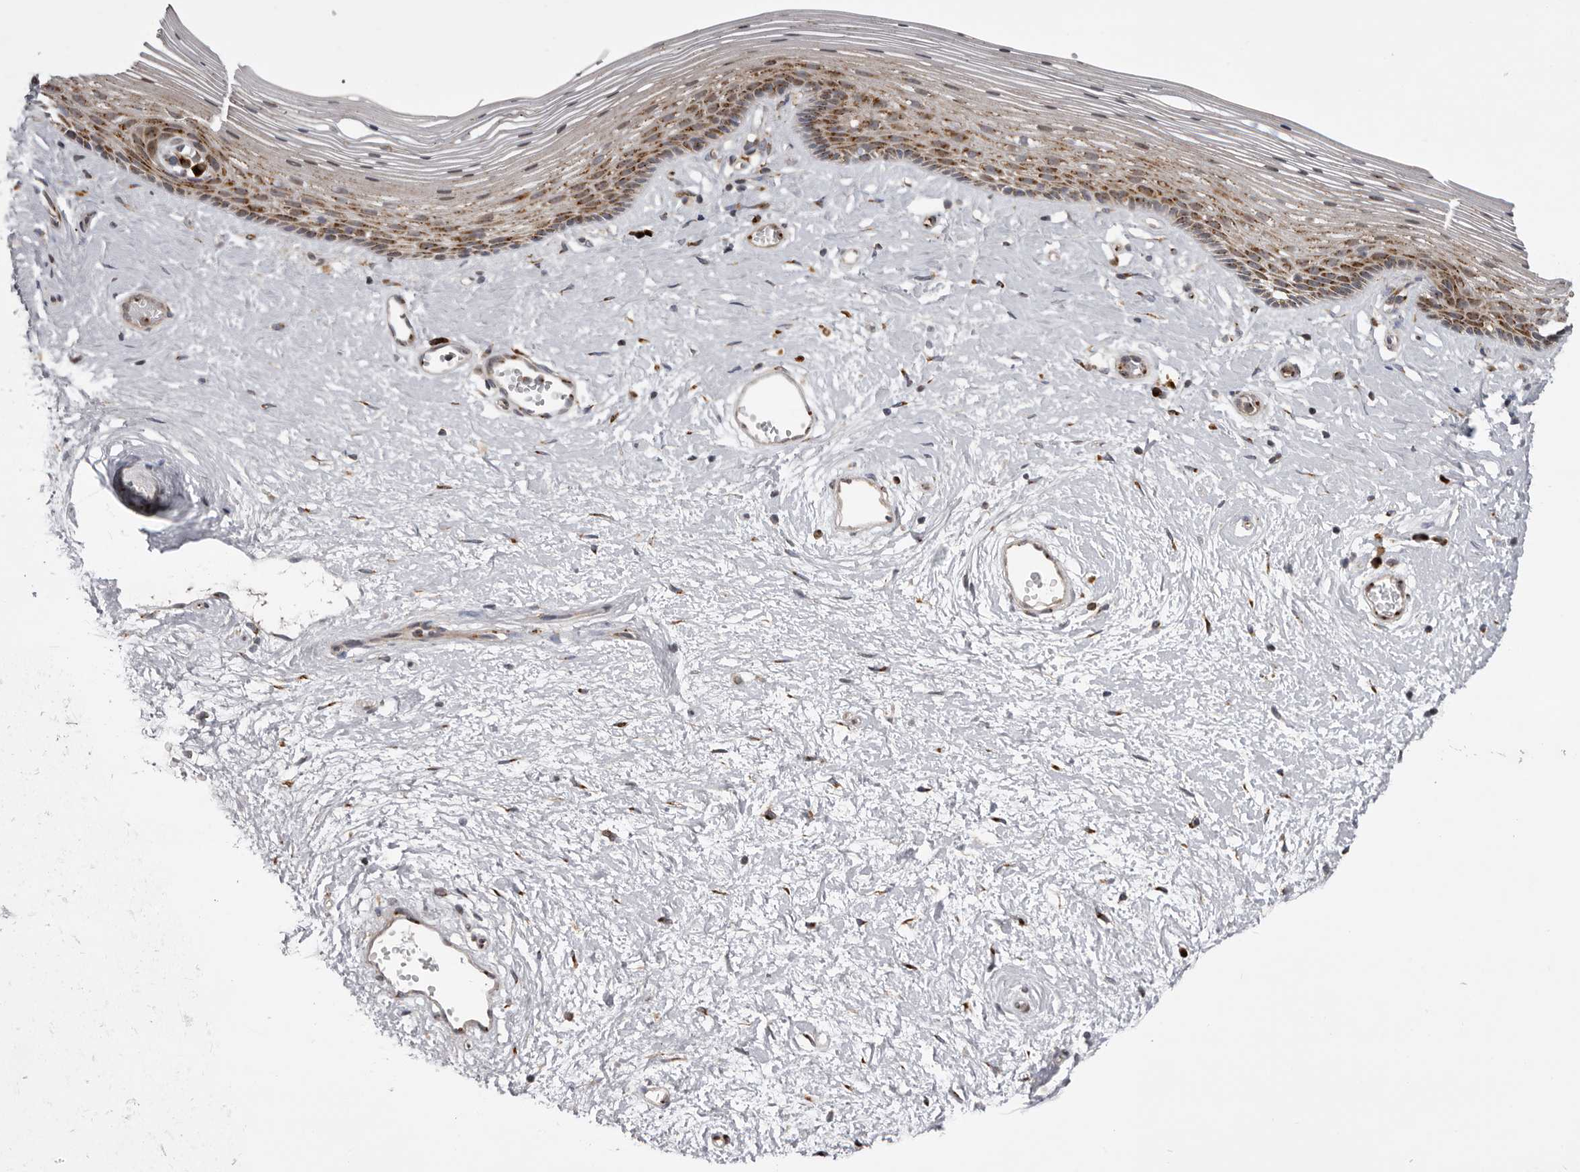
{"staining": {"intensity": "moderate", "quantity": ">75%", "location": "cytoplasmic/membranous"}, "tissue": "vagina", "cell_type": "Squamous epithelial cells", "image_type": "normal", "snomed": [{"axis": "morphology", "description": "Normal tissue, NOS"}, {"axis": "topography", "description": "Vagina"}], "caption": "Moderate cytoplasmic/membranous protein staining is present in approximately >75% of squamous epithelial cells in vagina. (DAB IHC with brightfield microscopy, high magnification).", "gene": "WDR47", "patient": {"sex": "female", "age": 46}}